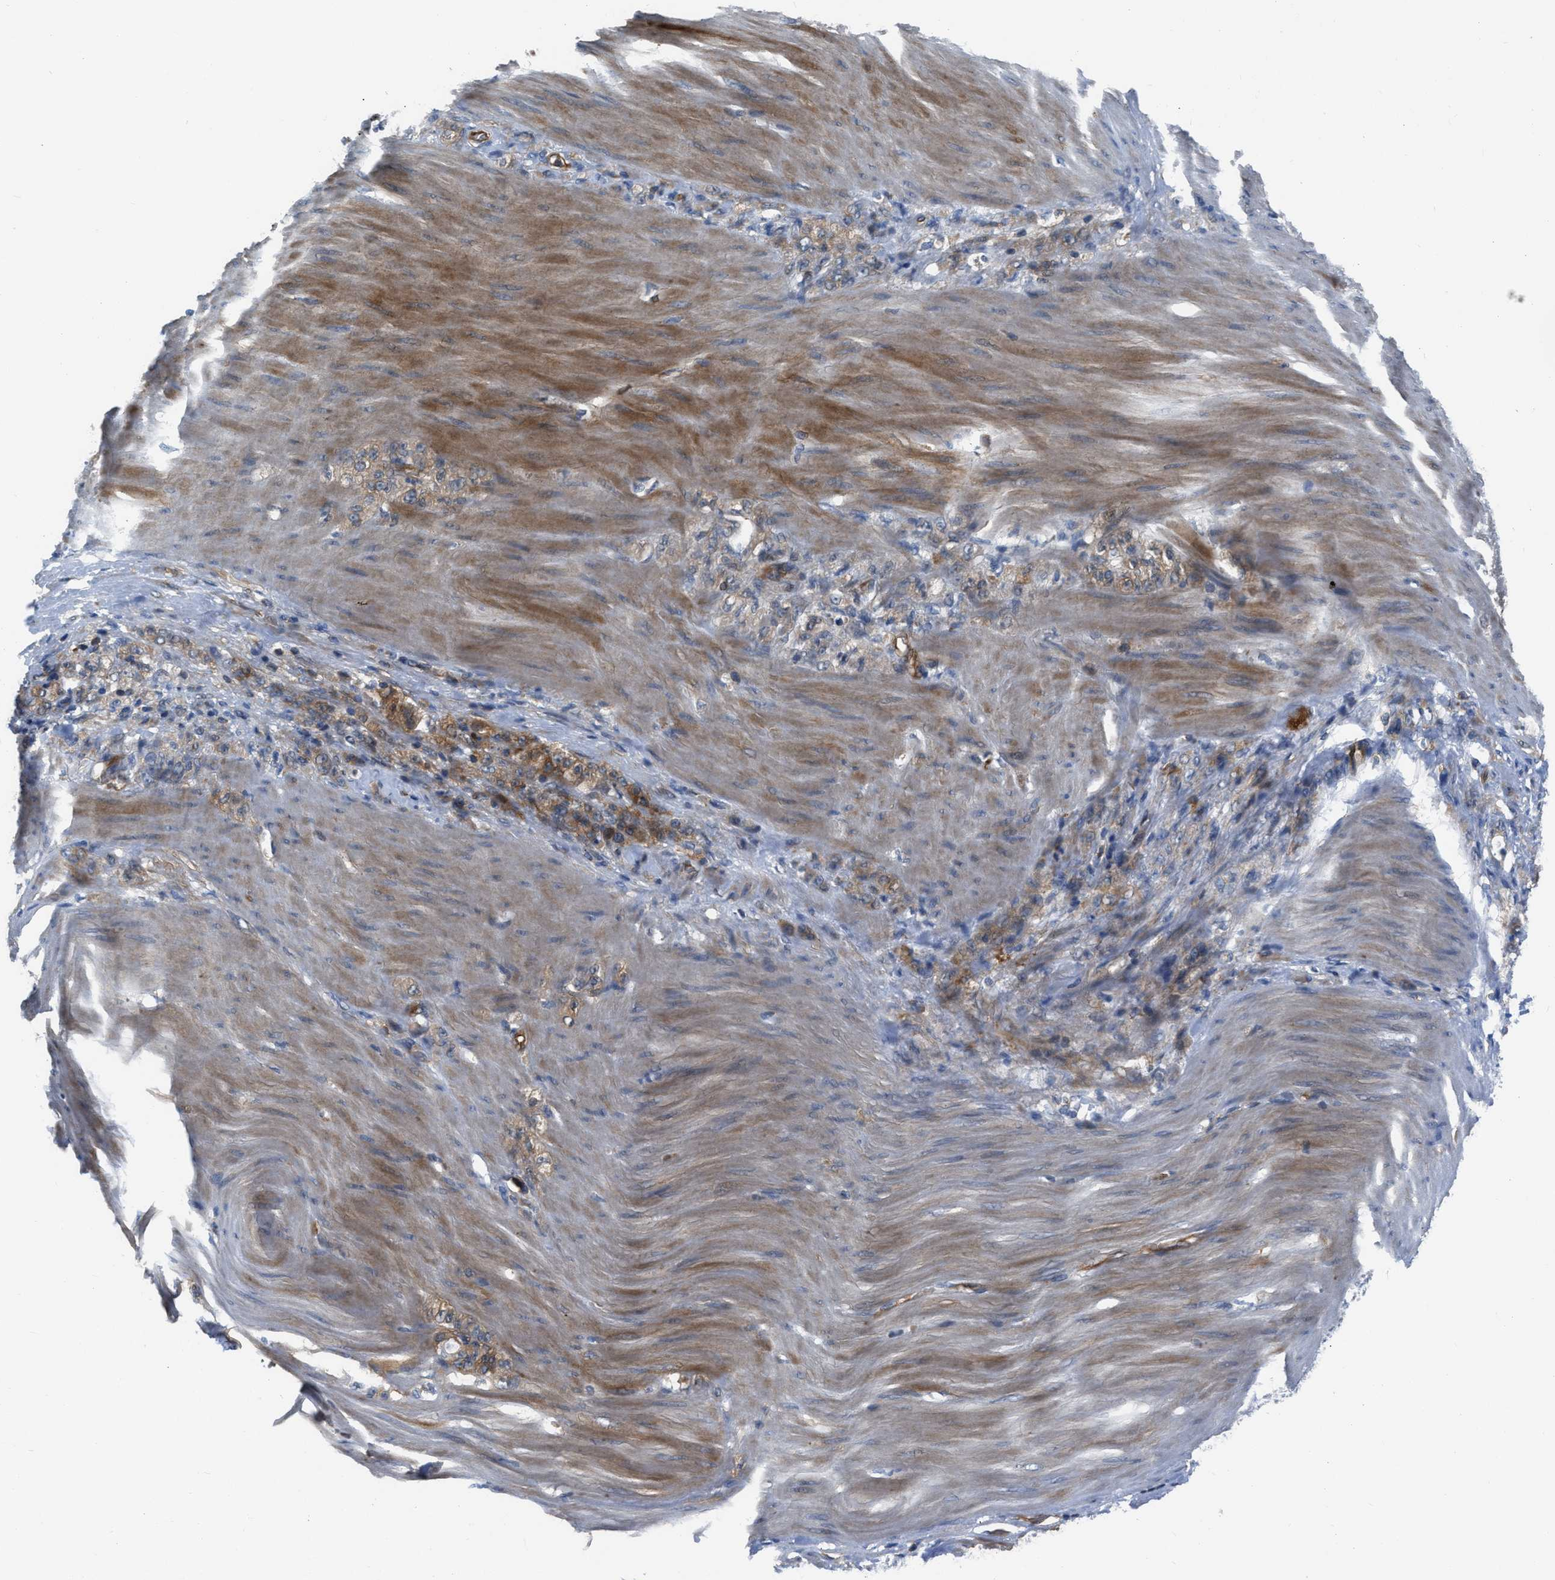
{"staining": {"intensity": "moderate", "quantity": ">75%", "location": "cytoplasmic/membranous"}, "tissue": "stomach cancer", "cell_type": "Tumor cells", "image_type": "cancer", "snomed": [{"axis": "morphology", "description": "Normal tissue, NOS"}, {"axis": "morphology", "description": "Adenocarcinoma, NOS"}, {"axis": "topography", "description": "Stomach"}], "caption": "Immunohistochemistry micrograph of neoplastic tissue: human stomach cancer stained using IHC reveals medium levels of moderate protein expression localized specifically in the cytoplasmic/membranous of tumor cells, appearing as a cytoplasmic/membranous brown color.", "gene": "PFKP", "patient": {"sex": "male", "age": 82}}